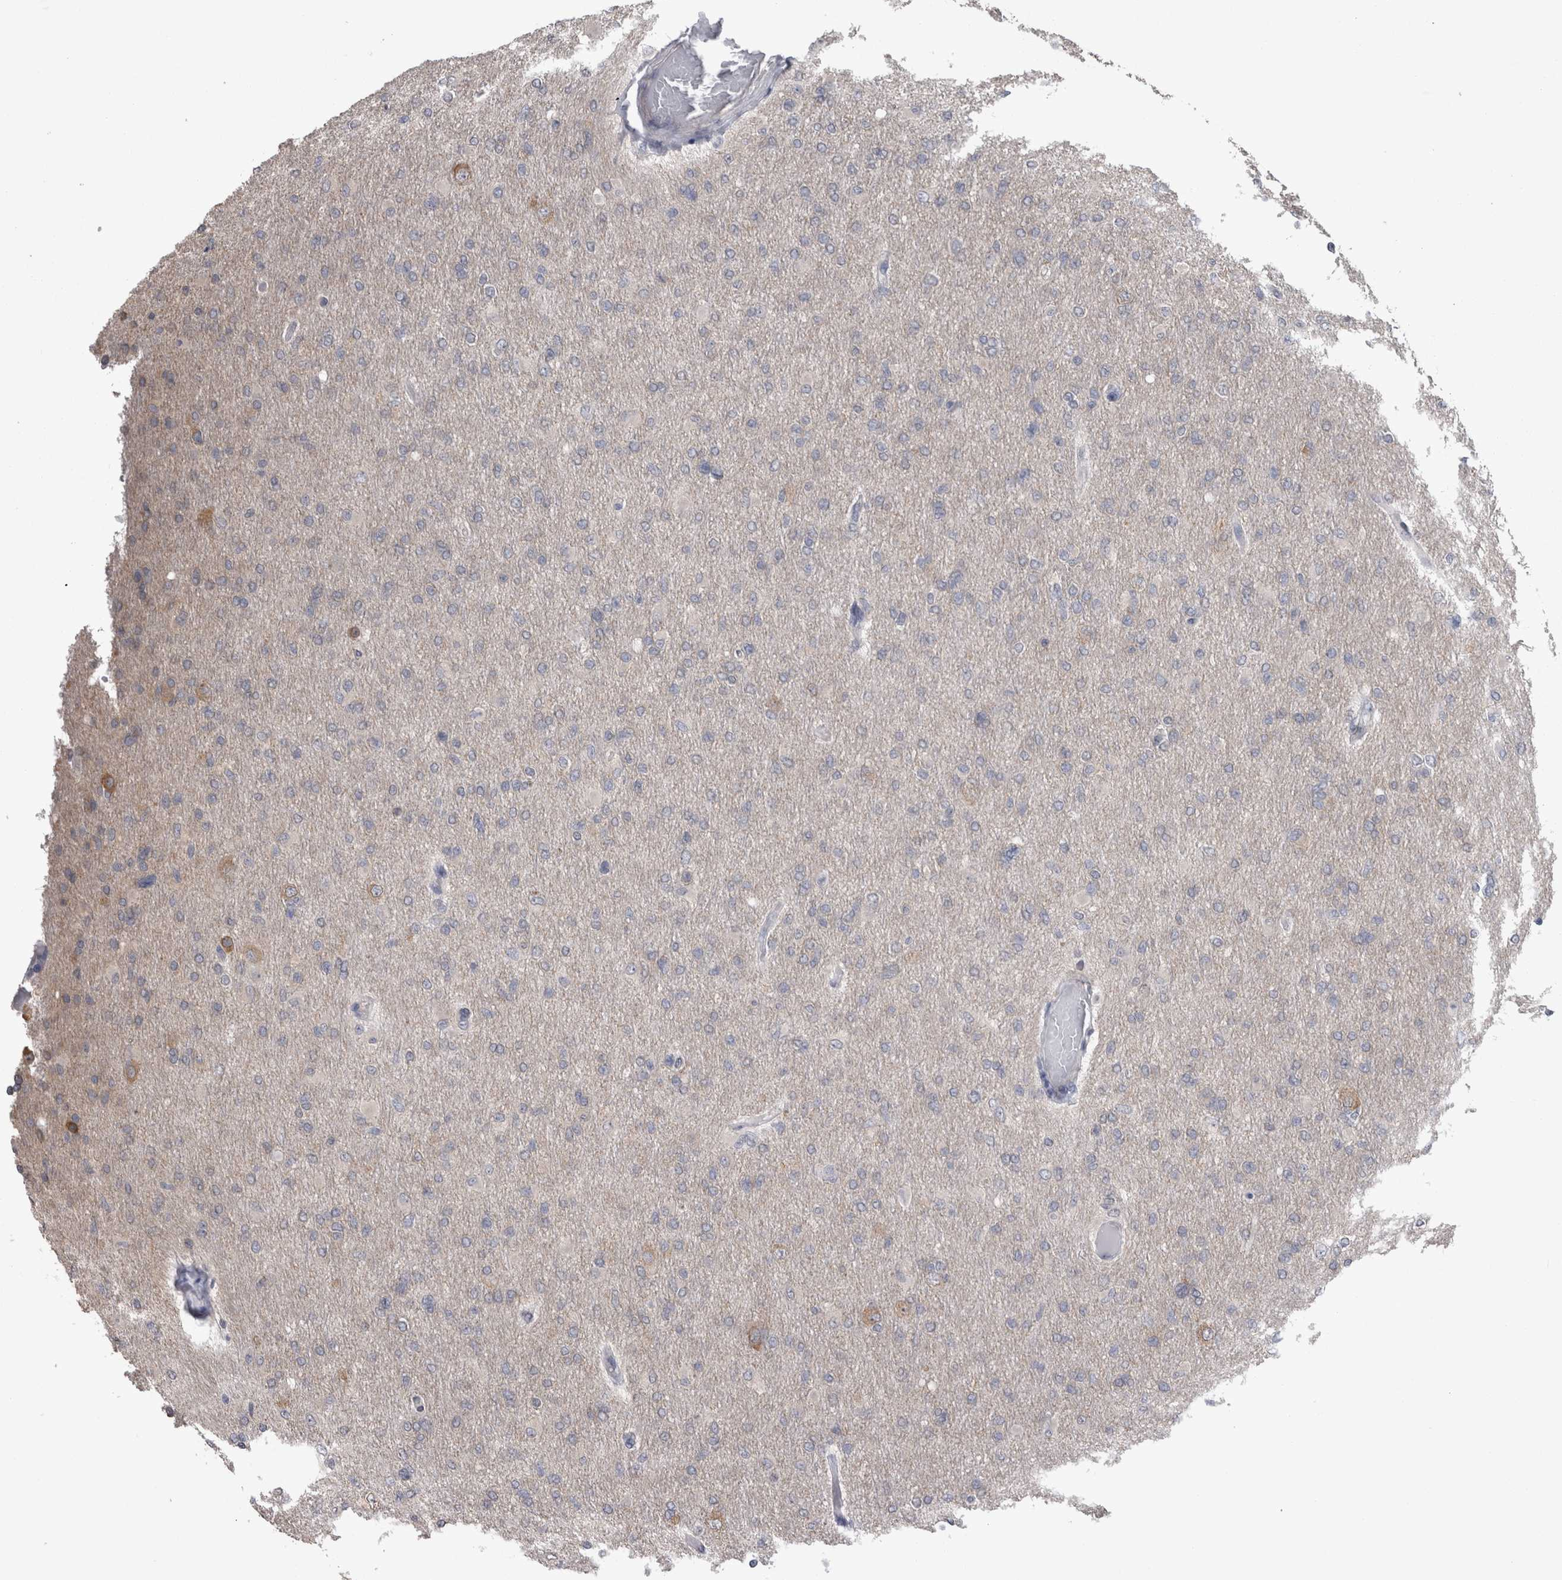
{"staining": {"intensity": "negative", "quantity": "none", "location": "none"}, "tissue": "glioma", "cell_type": "Tumor cells", "image_type": "cancer", "snomed": [{"axis": "morphology", "description": "Glioma, malignant, High grade"}, {"axis": "topography", "description": "Cerebral cortex"}], "caption": "High magnification brightfield microscopy of glioma stained with DAB (3,3'-diaminobenzidine) (brown) and counterstained with hematoxylin (blue): tumor cells show no significant positivity. (DAB immunohistochemistry (IHC), high magnification).", "gene": "DDX6", "patient": {"sex": "female", "age": 36}}